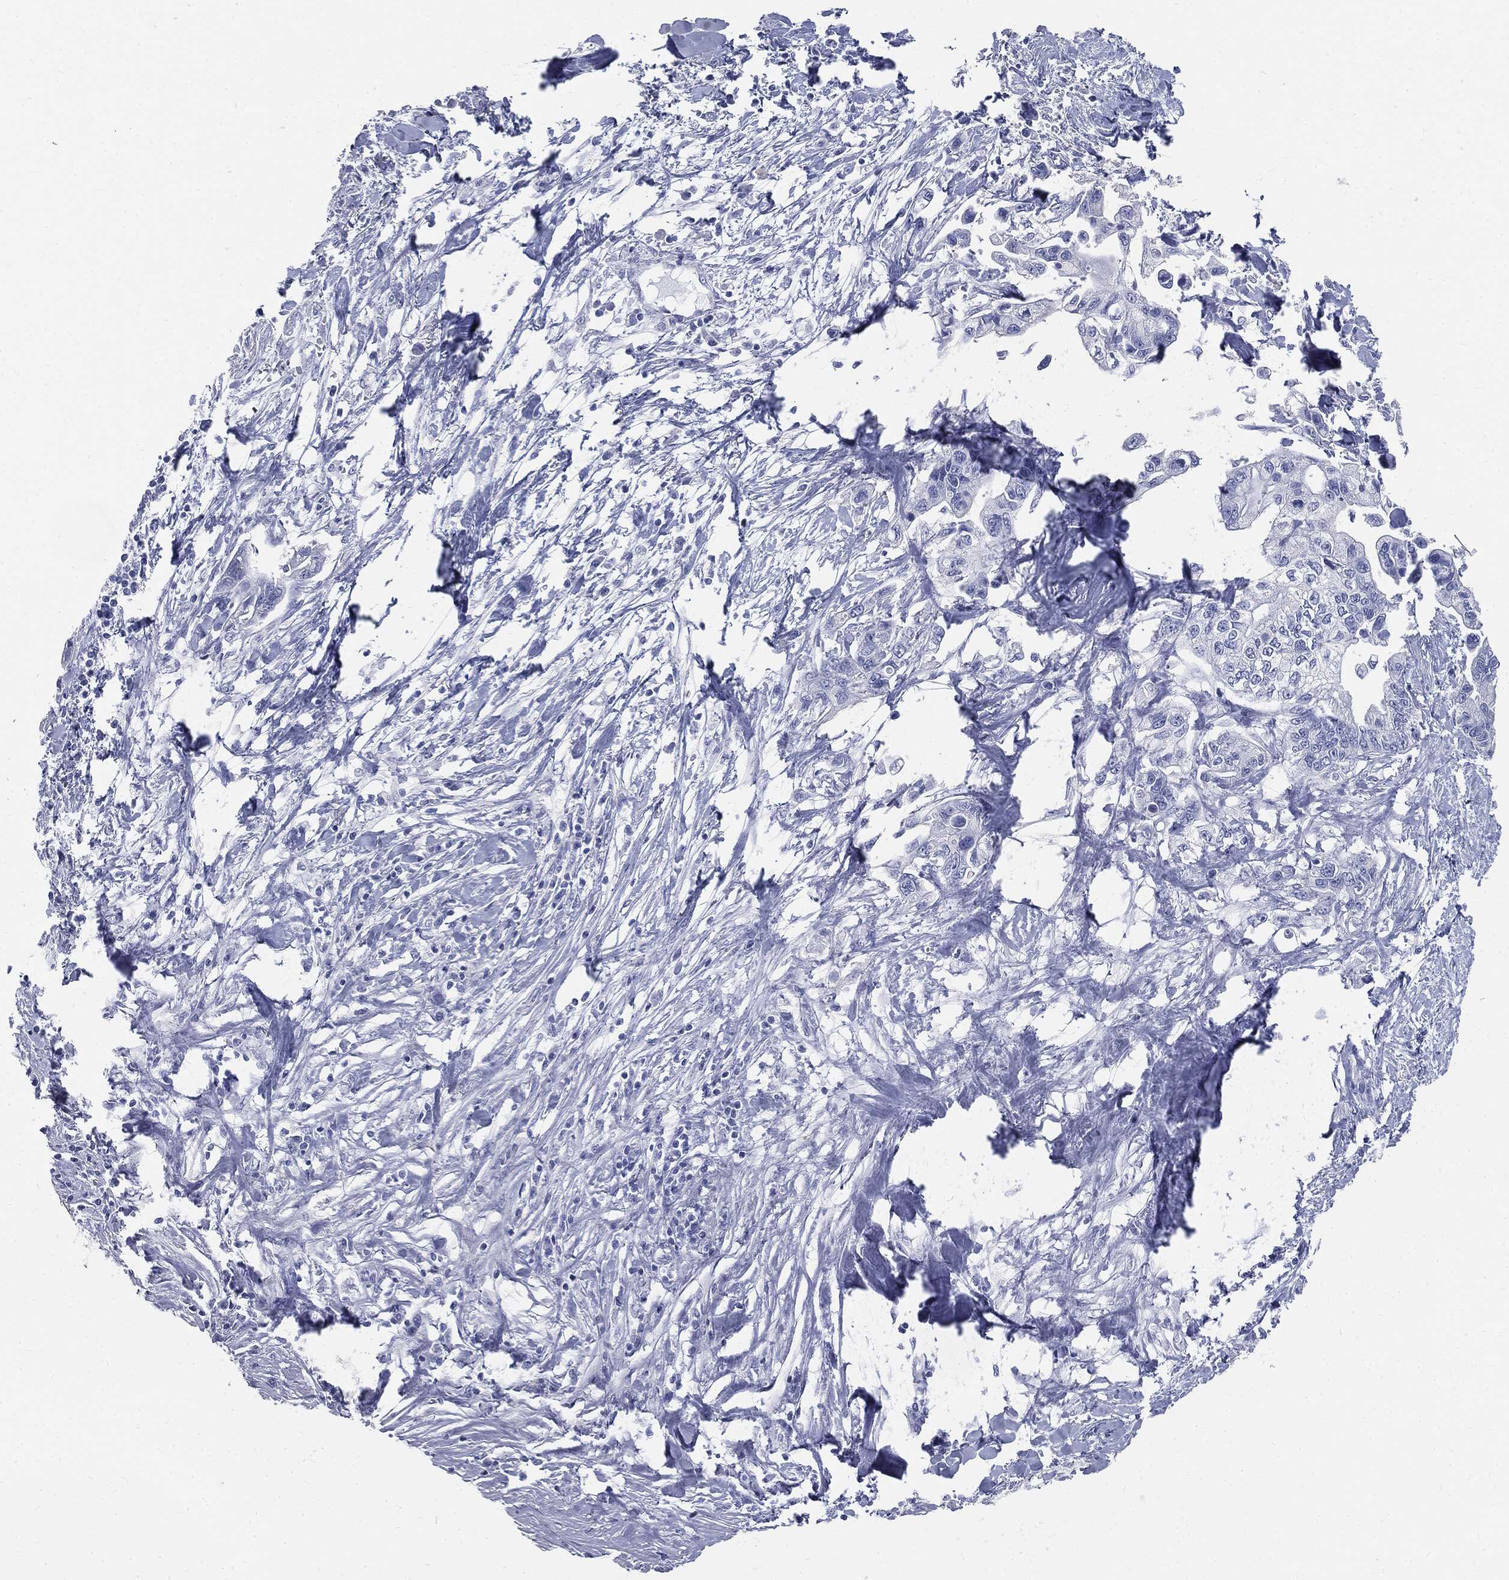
{"staining": {"intensity": "negative", "quantity": "none", "location": "none"}, "tissue": "pancreatic cancer", "cell_type": "Tumor cells", "image_type": "cancer", "snomed": [{"axis": "morphology", "description": "Adenocarcinoma, NOS"}, {"axis": "topography", "description": "Pancreas"}], "caption": "Tumor cells are negative for brown protein staining in pancreatic cancer (adenocarcinoma). (Stains: DAB (3,3'-diaminobenzidine) immunohistochemistry (IHC) with hematoxylin counter stain, Microscopy: brightfield microscopy at high magnification).", "gene": "CUZD1", "patient": {"sex": "male", "age": 61}}